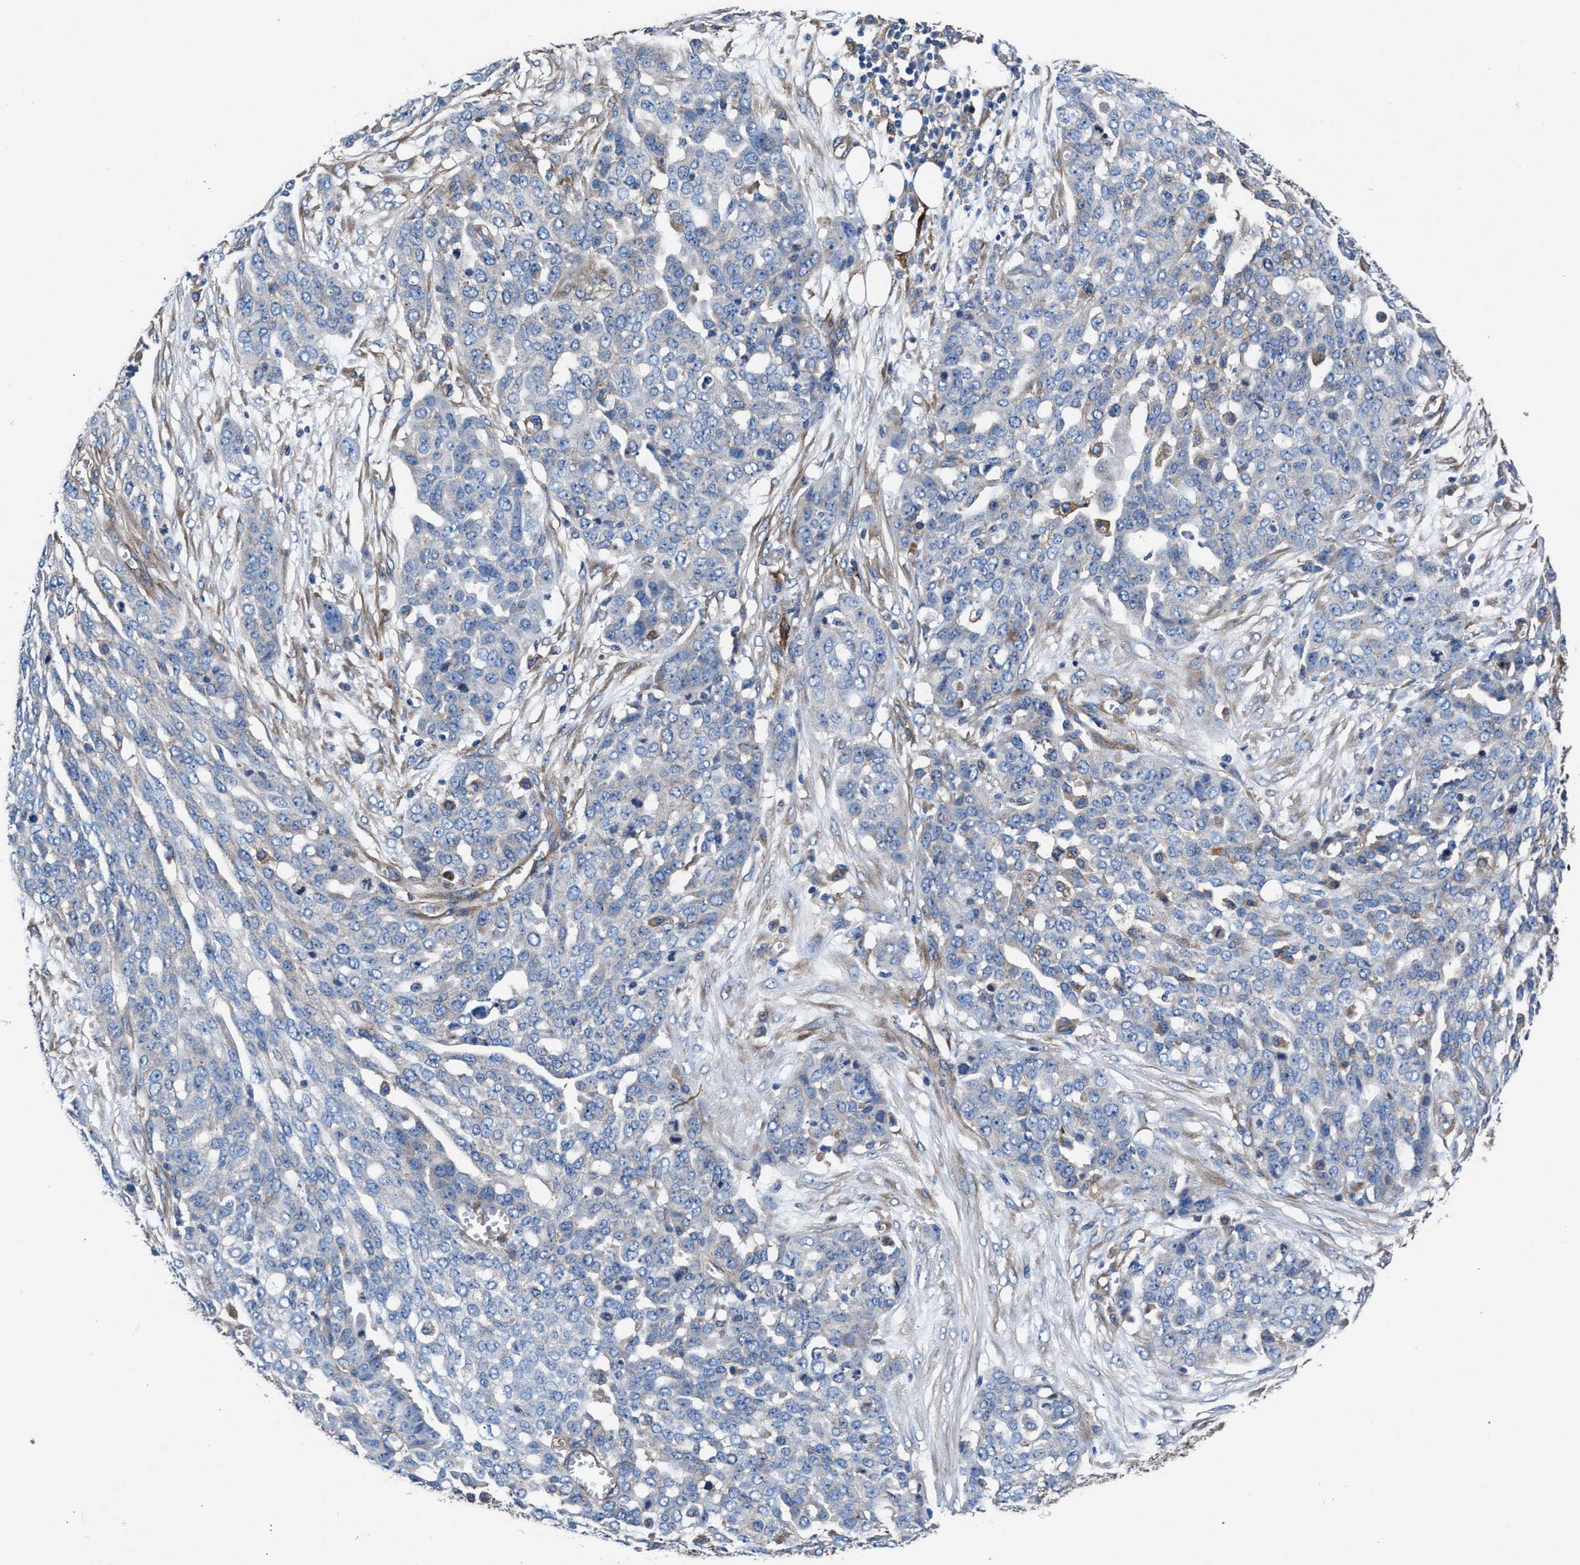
{"staining": {"intensity": "negative", "quantity": "none", "location": "none"}, "tissue": "ovarian cancer", "cell_type": "Tumor cells", "image_type": "cancer", "snomed": [{"axis": "morphology", "description": "Cystadenocarcinoma, serous, NOS"}, {"axis": "topography", "description": "Soft tissue"}, {"axis": "topography", "description": "Ovary"}], "caption": "A histopathology image of human serous cystadenocarcinoma (ovarian) is negative for staining in tumor cells. (Brightfield microscopy of DAB (3,3'-diaminobenzidine) IHC at high magnification).", "gene": "SH3GL1", "patient": {"sex": "female", "age": 57}}